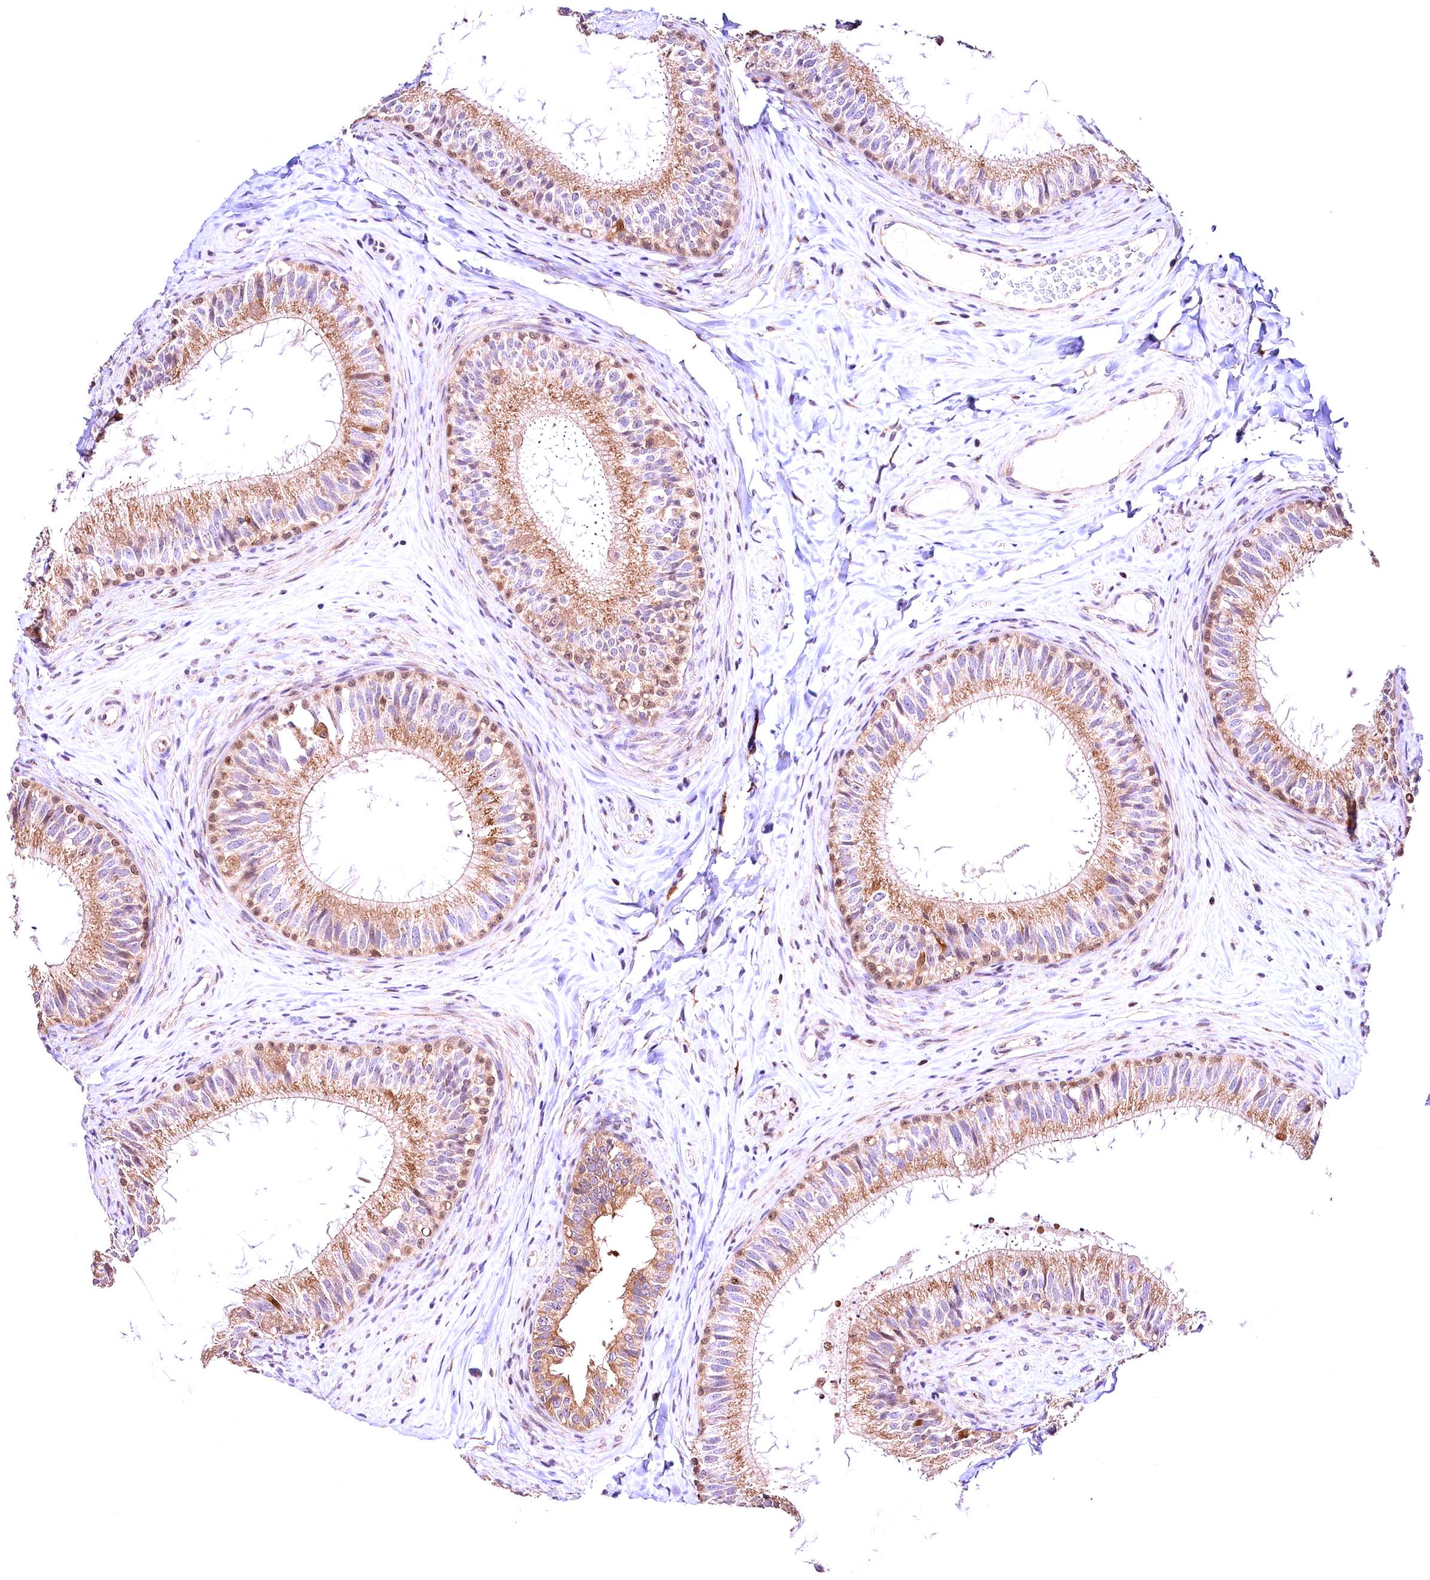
{"staining": {"intensity": "moderate", "quantity": "25%-75%", "location": "cytoplasmic/membranous,nuclear"}, "tissue": "epididymis", "cell_type": "Glandular cells", "image_type": "normal", "snomed": [{"axis": "morphology", "description": "Normal tissue, NOS"}, {"axis": "topography", "description": "Epididymis"}], "caption": "Moderate cytoplasmic/membranous,nuclear expression is identified in about 25%-75% of glandular cells in normal epididymis.", "gene": "CHORDC1", "patient": {"sex": "male", "age": 34}}